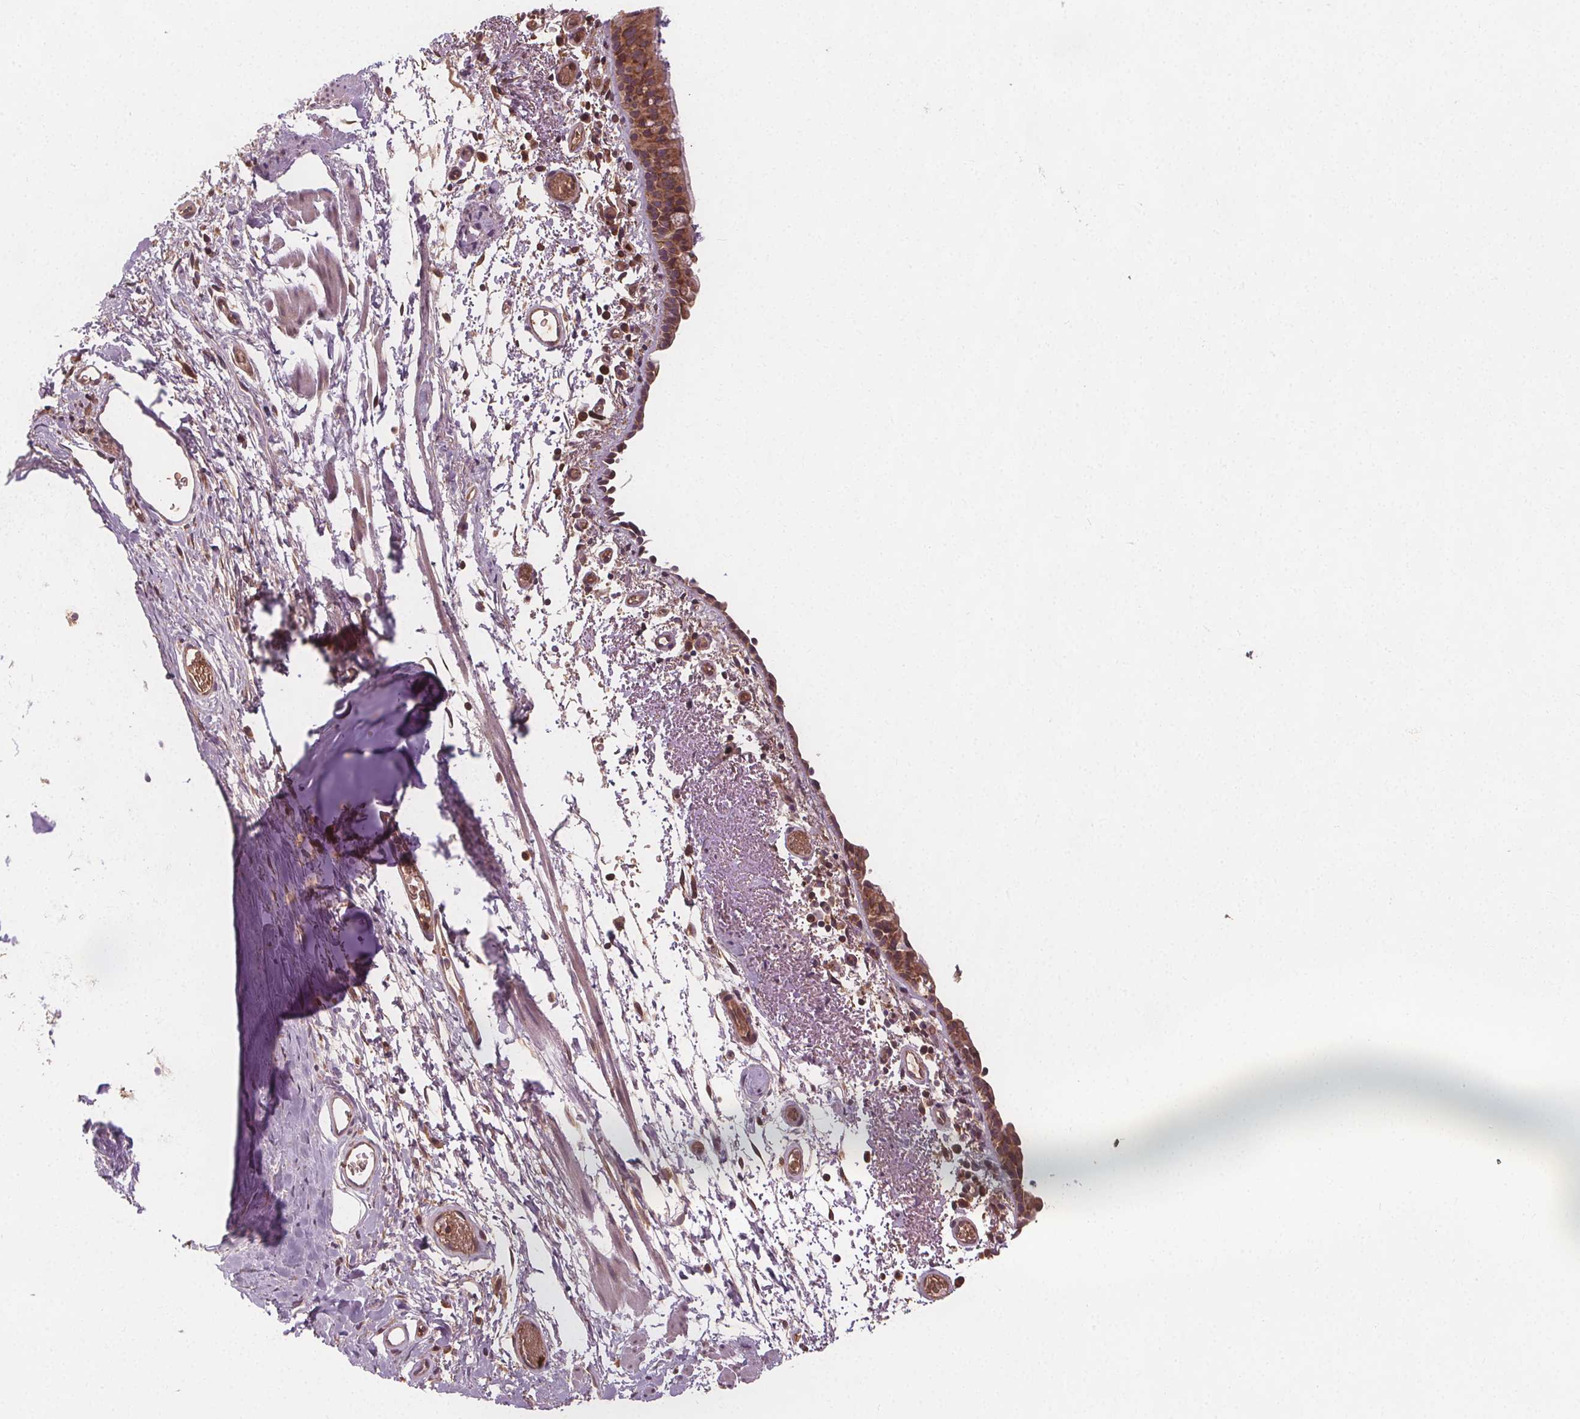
{"staining": {"intensity": "moderate", "quantity": ">75%", "location": "cytoplasmic/membranous"}, "tissue": "bronchus", "cell_type": "Respiratory epithelial cells", "image_type": "normal", "snomed": [{"axis": "morphology", "description": "Normal tissue, NOS"}, {"axis": "morphology", "description": "Adenocarcinoma, NOS"}, {"axis": "topography", "description": "Bronchus"}], "caption": "Bronchus stained with DAB immunohistochemistry (IHC) reveals medium levels of moderate cytoplasmic/membranous positivity in approximately >75% of respiratory epithelial cells. Nuclei are stained in blue.", "gene": "EIF3D", "patient": {"sex": "male", "age": 68}}